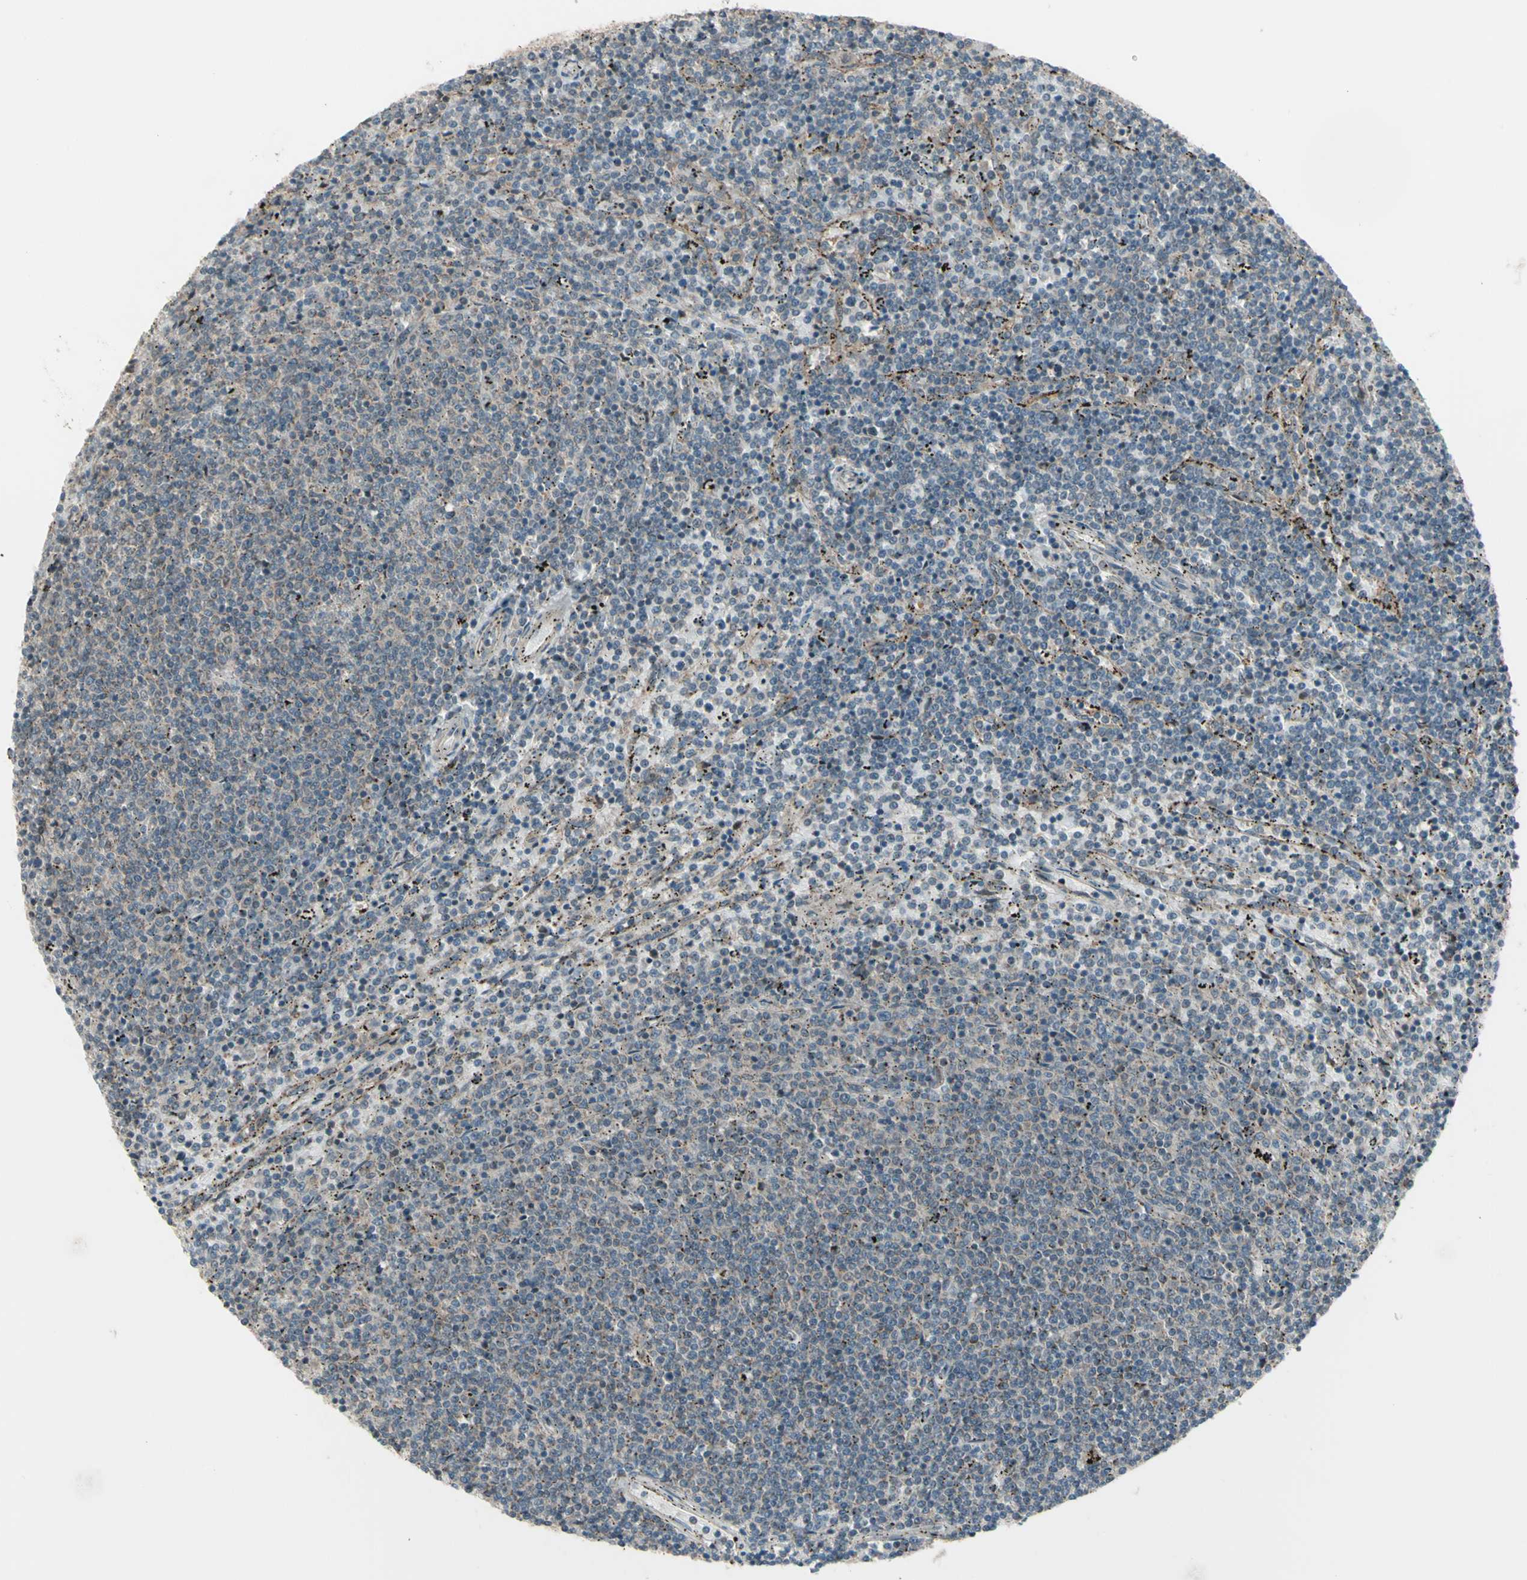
{"staining": {"intensity": "weak", "quantity": "25%-75%", "location": "cytoplasmic/membranous"}, "tissue": "lymphoma", "cell_type": "Tumor cells", "image_type": "cancer", "snomed": [{"axis": "morphology", "description": "Malignant lymphoma, non-Hodgkin's type, Low grade"}, {"axis": "topography", "description": "Spleen"}], "caption": "The histopathology image reveals a brown stain indicating the presence of a protein in the cytoplasmic/membranous of tumor cells in lymphoma.", "gene": "OSTM1", "patient": {"sex": "female", "age": 50}}